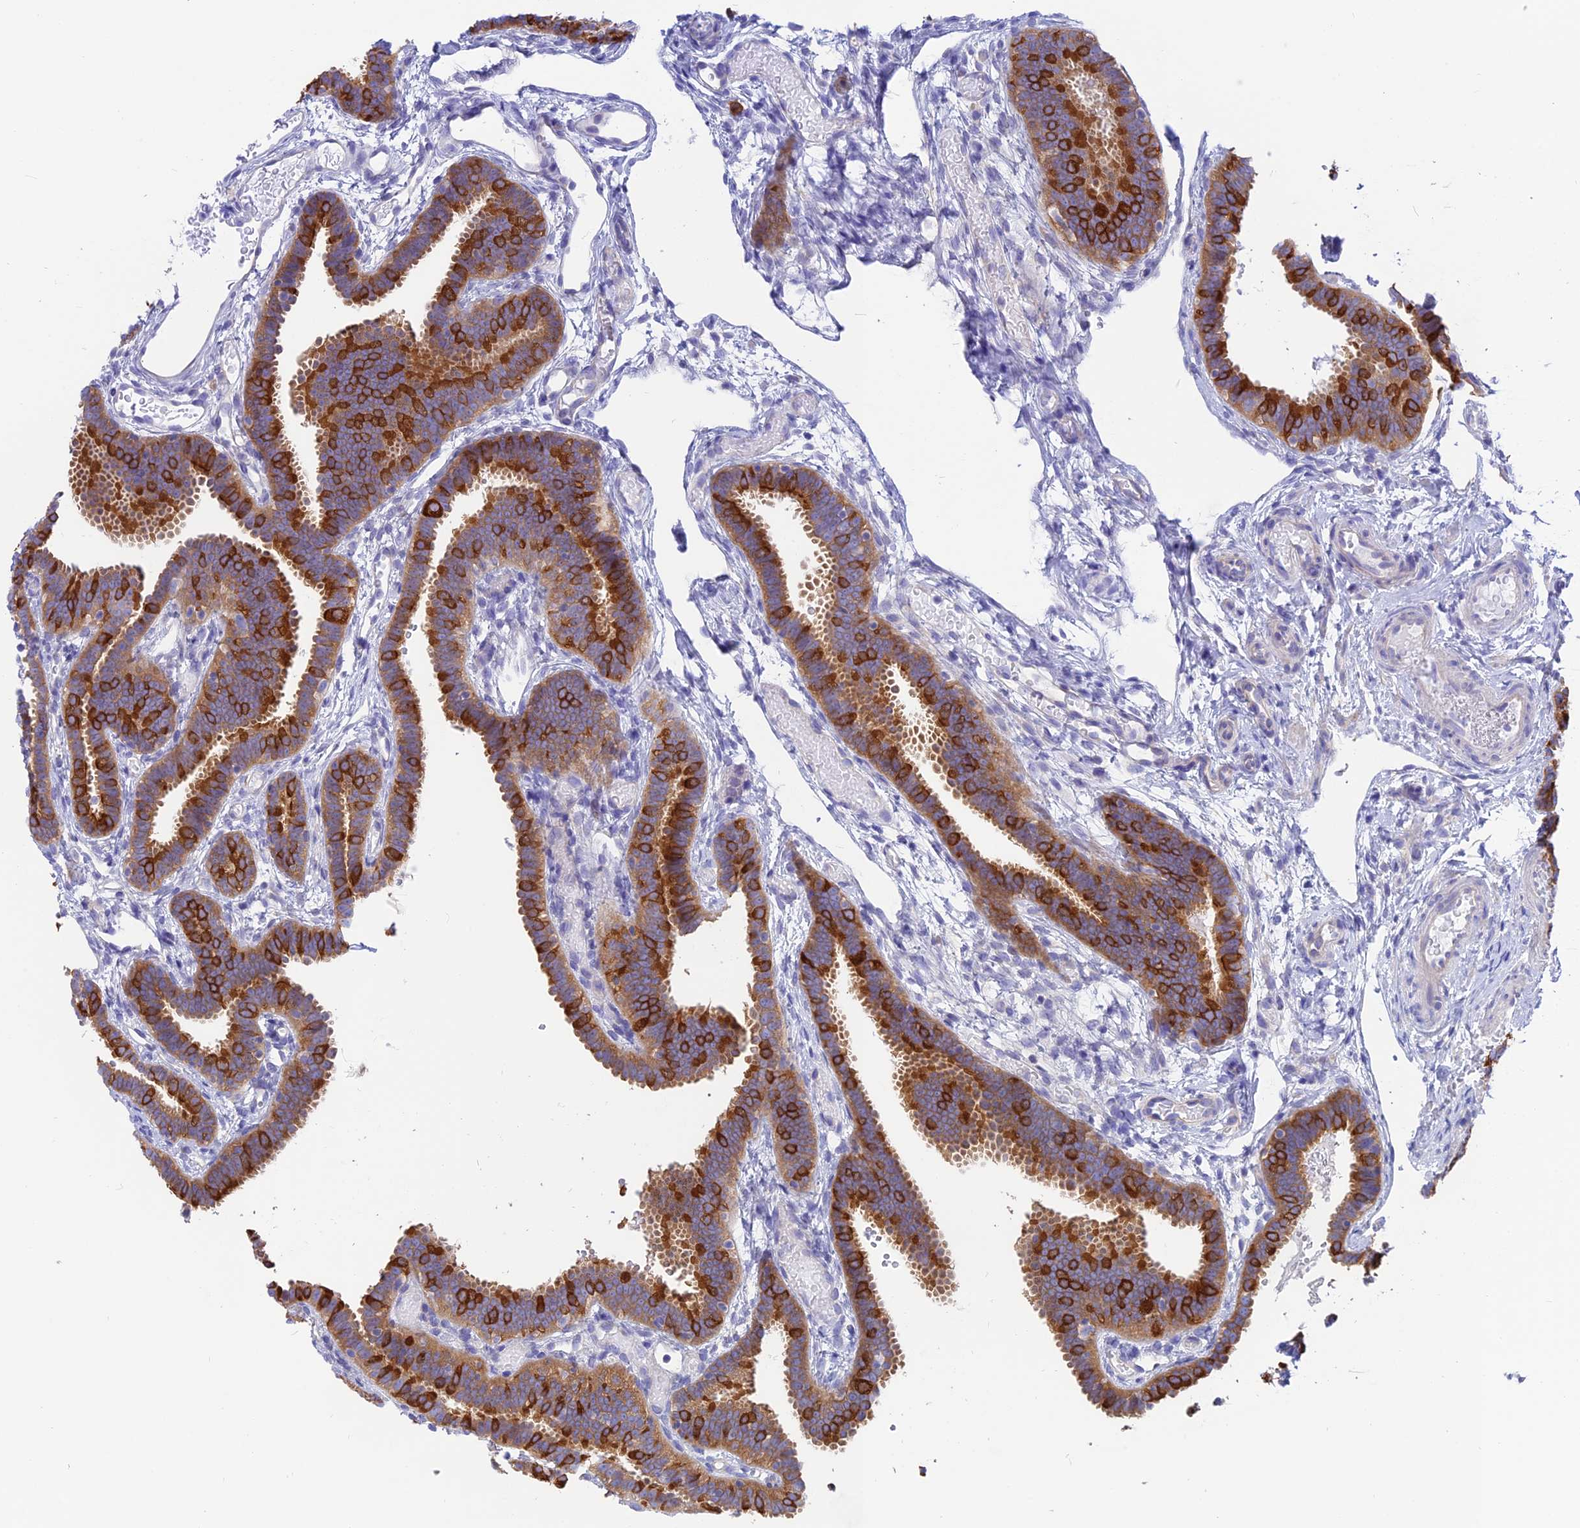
{"staining": {"intensity": "strong", "quantity": ">75%", "location": "cytoplasmic/membranous"}, "tissue": "fallopian tube", "cell_type": "Glandular cells", "image_type": "normal", "snomed": [{"axis": "morphology", "description": "Normal tissue, NOS"}, {"axis": "topography", "description": "Fallopian tube"}], "caption": "Protein expression analysis of normal human fallopian tube reveals strong cytoplasmic/membranous positivity in about >75% of glandular cells.", "gene": "LZTFL1", "patient": {"sex": "female", "age": 37}}